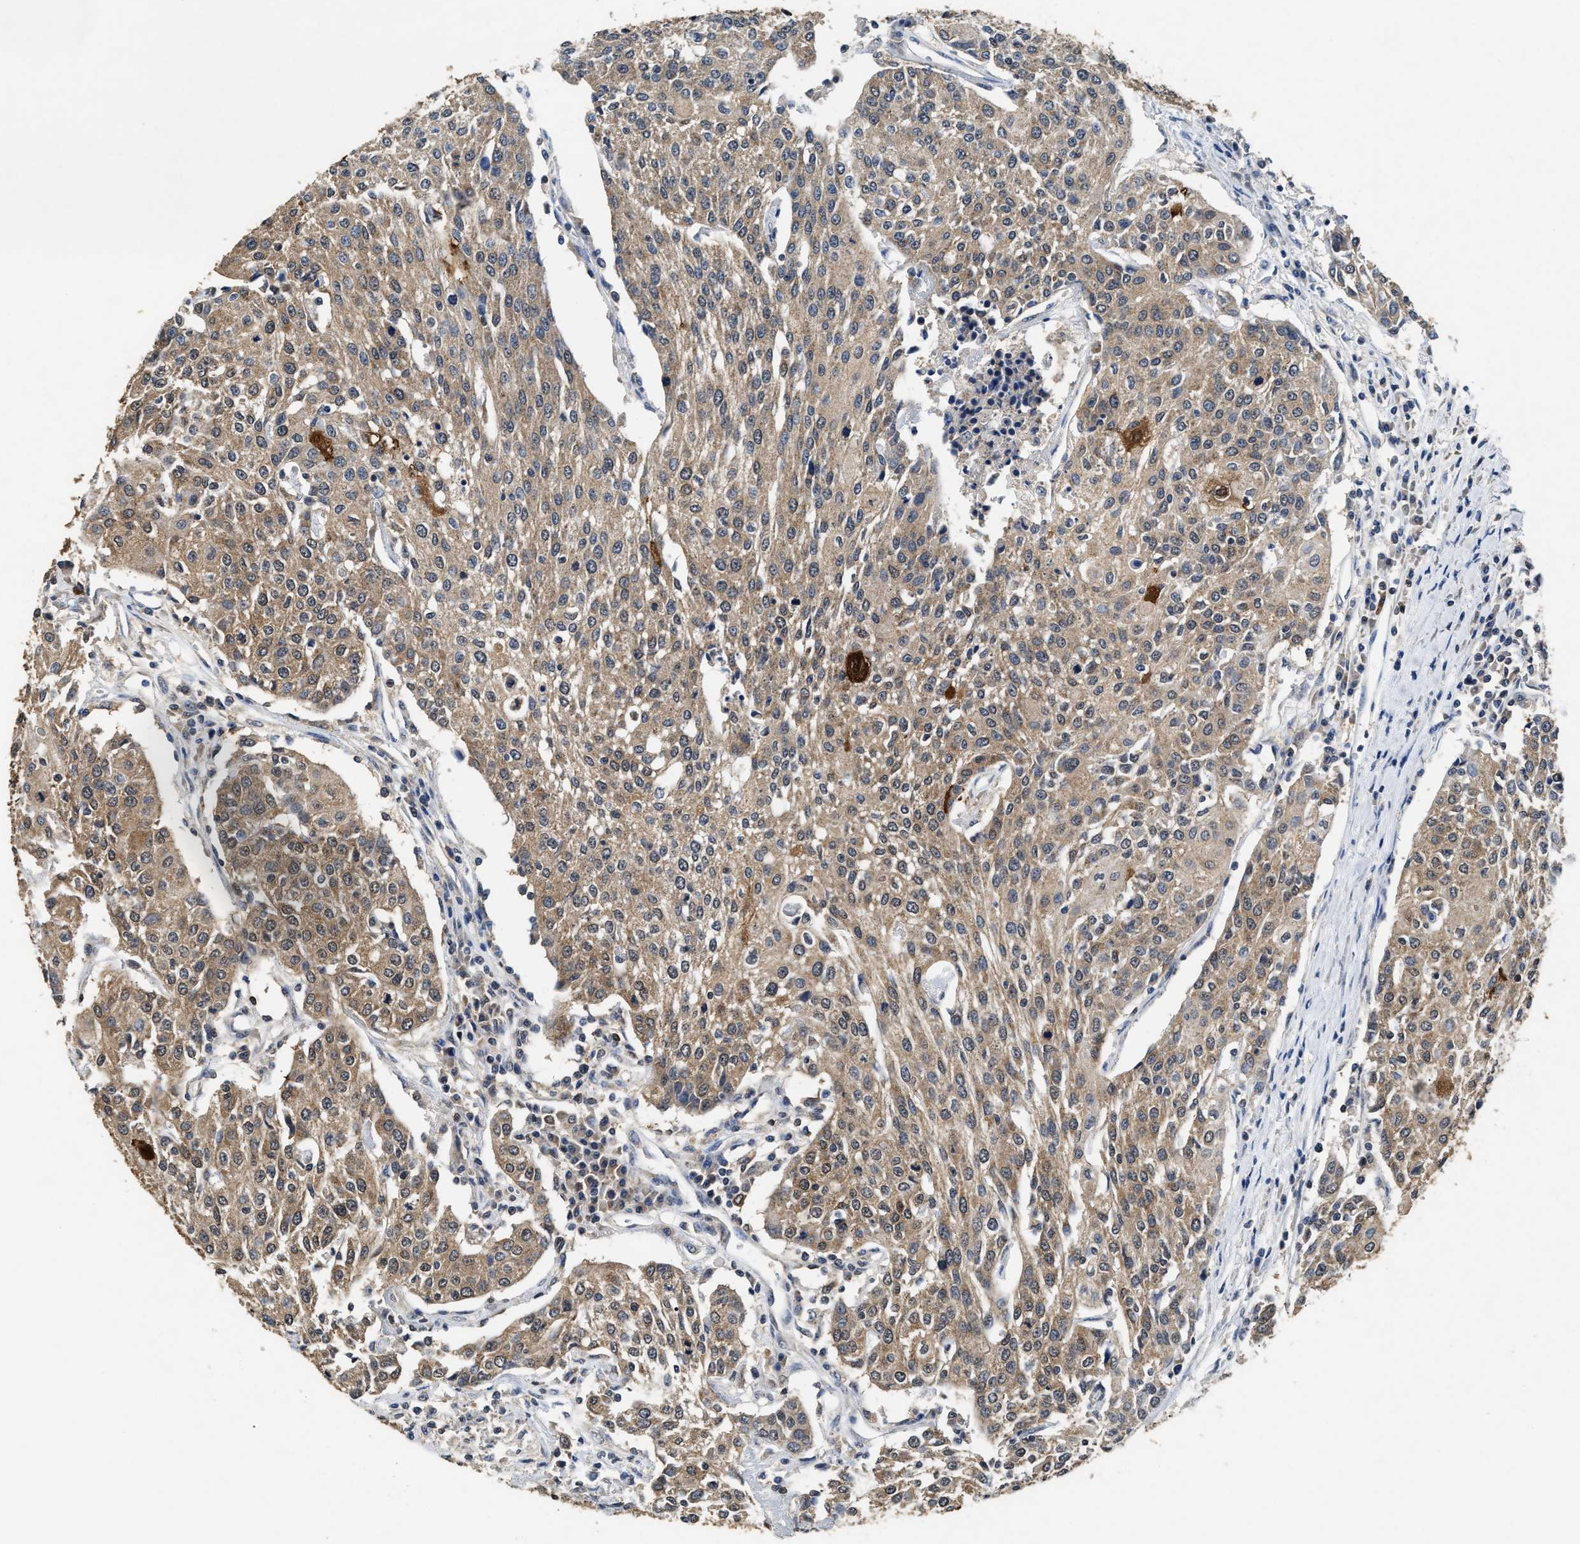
{"staining": {"intensity": "moderate", "quantity": ">75%", "location": "cytoplasmic/membranous"}, "tissue": "urothelial cancer", "cell_type": "Tumor cells", "image_type": "cancer", "snomed": [{"axis": "morphology", "description": "Urothelial carcinoma, High grade"}, {"axis": "topography", "description": "Urinary bladder"}], "caption": "Immunohistochemical staining of human urothelial cancer demonstrates medium levels of moderate cytoplasmic/membranous protein staining in approximately >75% of tumor cells.", "gene": "ACAT2", "patient": {"sex": "female", "age": 85}}